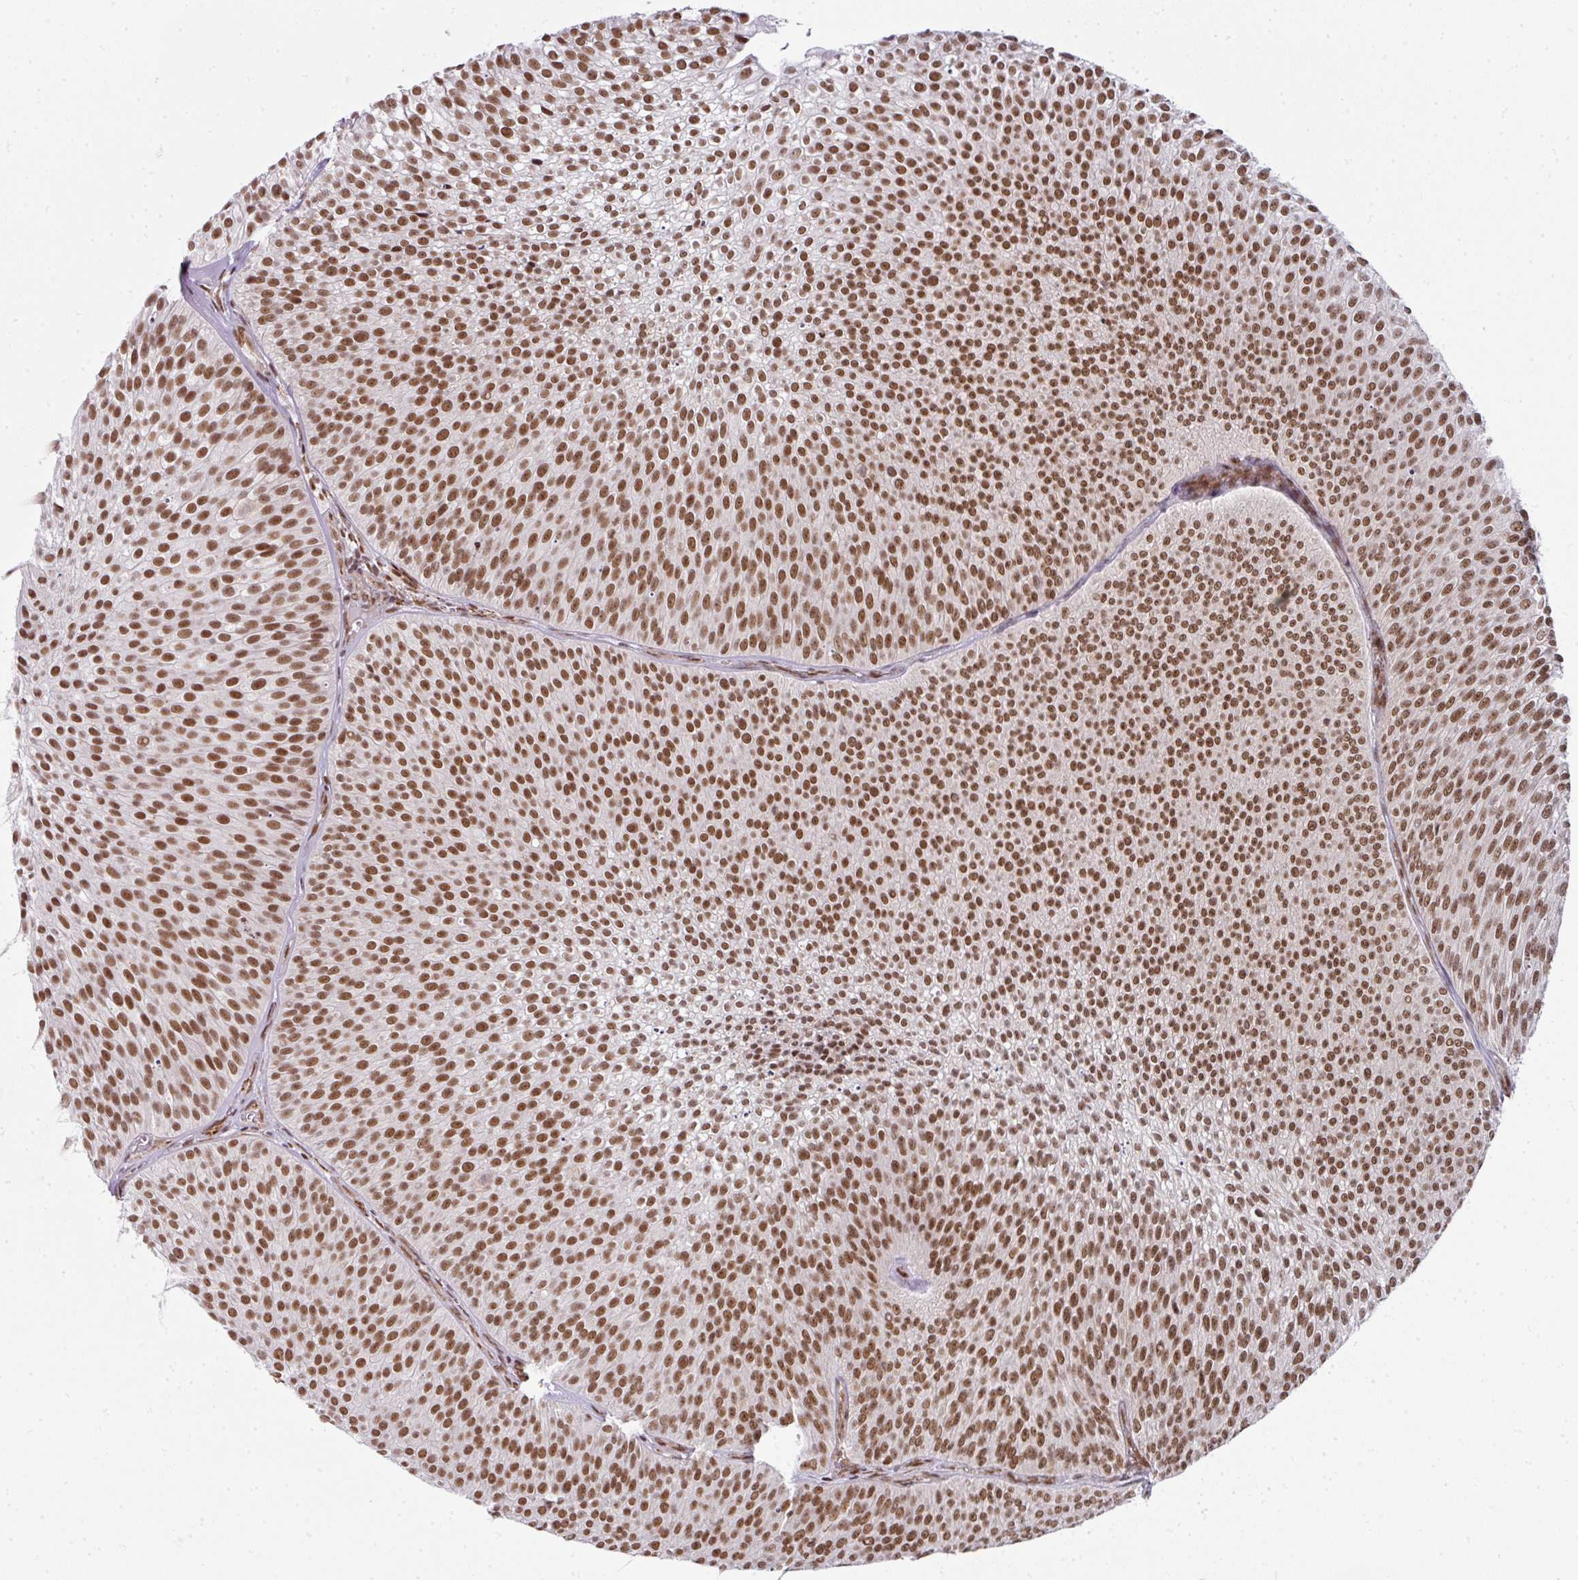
{"staining": {"intensity": "moderate", "quantity": ">75%", "location": "nuclear"}, "tissue": "urothelial cancer", "cell_type": "Tumor cells", "image_type": "cancer", "snomed": [{"axis": "morphology", "description": "Urothelial carcinoma, Low grade"}, {"axis": "topography", "description": "Urinary bladder"}], "caption": "Tumor cells show medium levels of moderate nuclear positivity in about >75% of cells in human urothelial cancer.", "gene": "NFYA", "patient": {"sex": "male", "age": 91}}